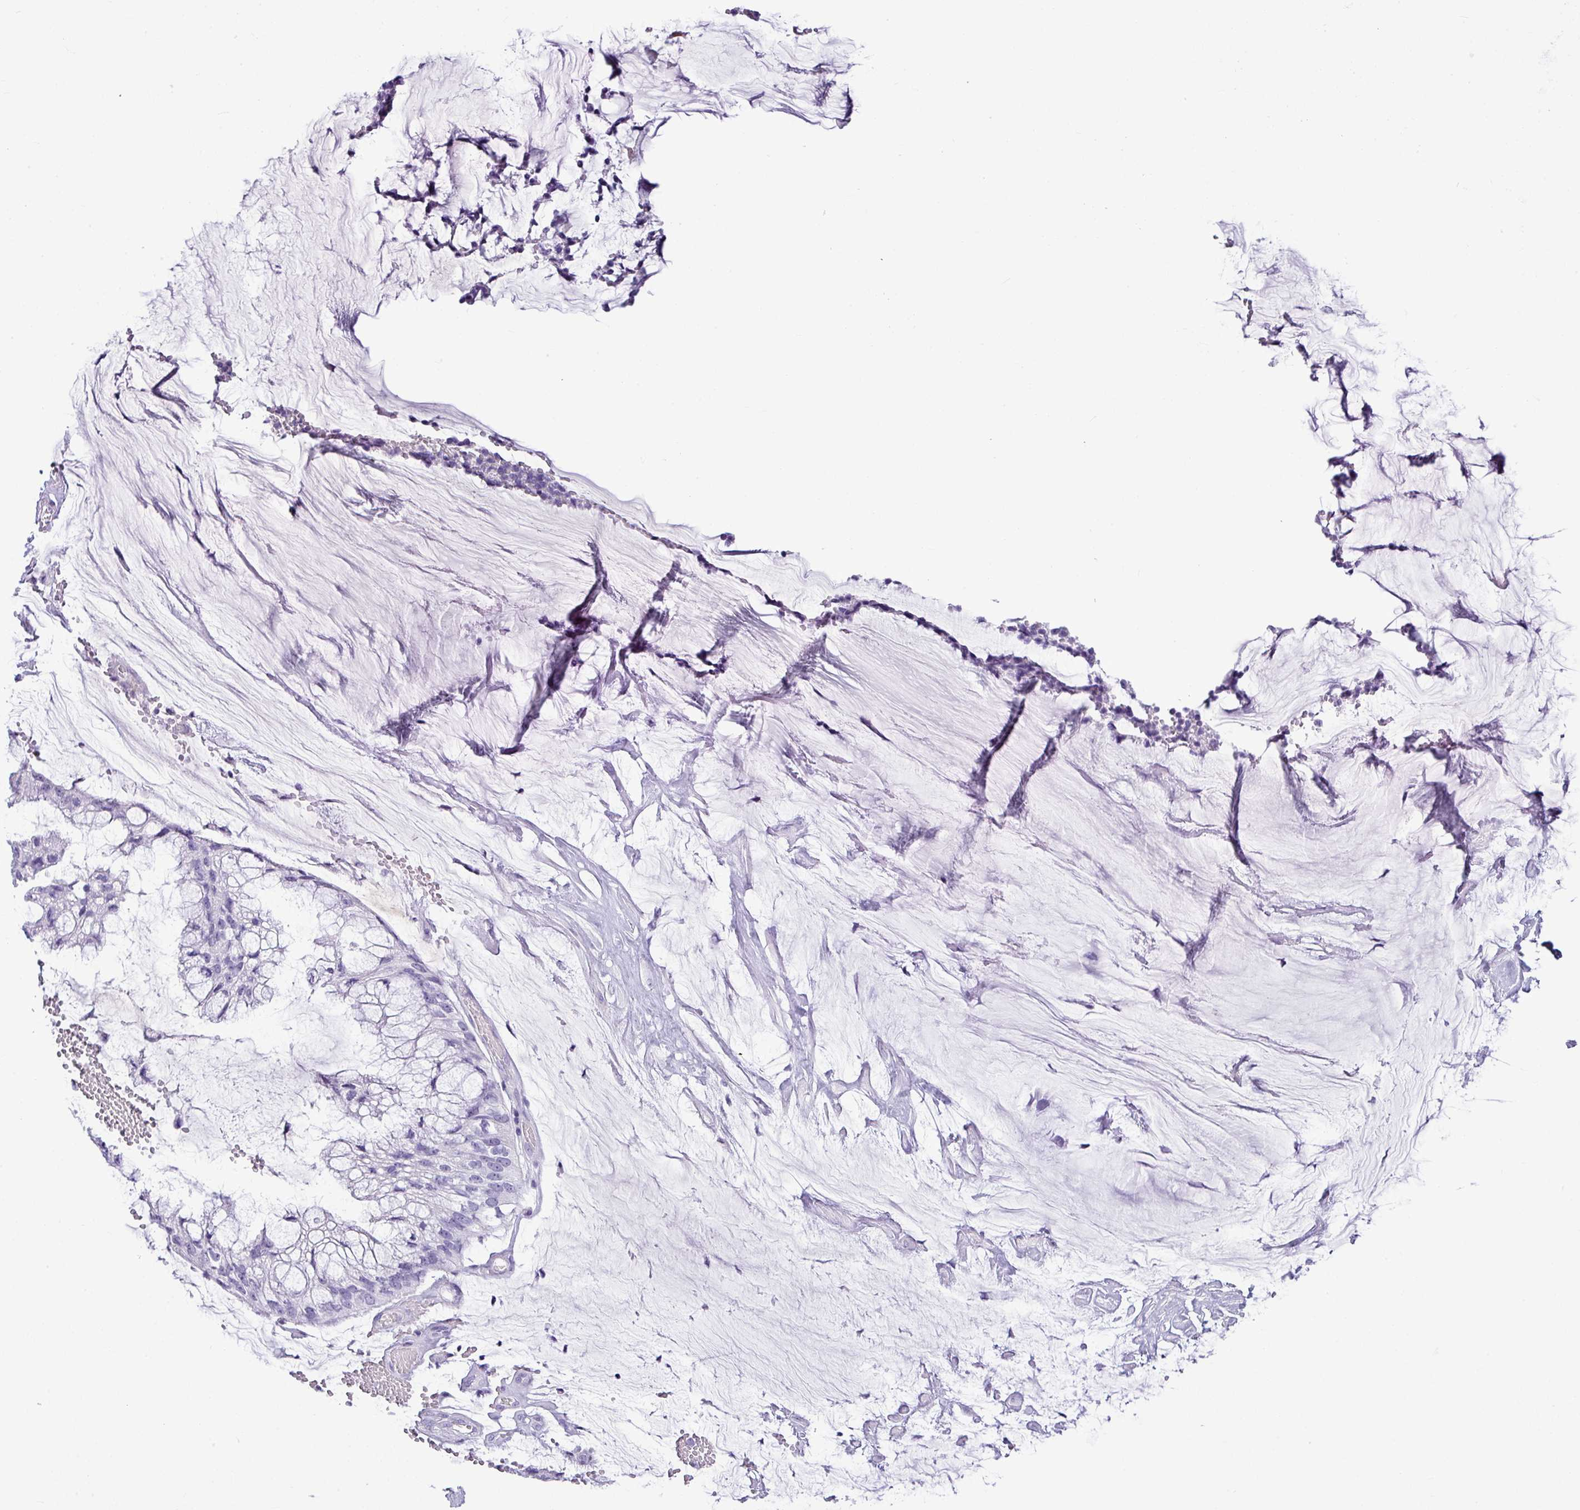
{"staining": {"intensity": "negative", "quantity": "none", "location": "none"}, "tissue": "ovarian cancer", "cell_type": "Tumor cells", "image_type": "cancer", "snomed": [{"axis": "morphology", "description": "Cystadenocarcinoma, mucinous, NOS"}, {"axis": "topography", "description": "Ovary"}], "caption": "The histopathology image demonstrates no significant expression in tumor cells of ovarian cancer (mucinous cystadenocarcinoma). (IHC, brightfield microscopy, high magnification).", "gene": "IL17A", "patient": {"sex": "female", "age": 39}}